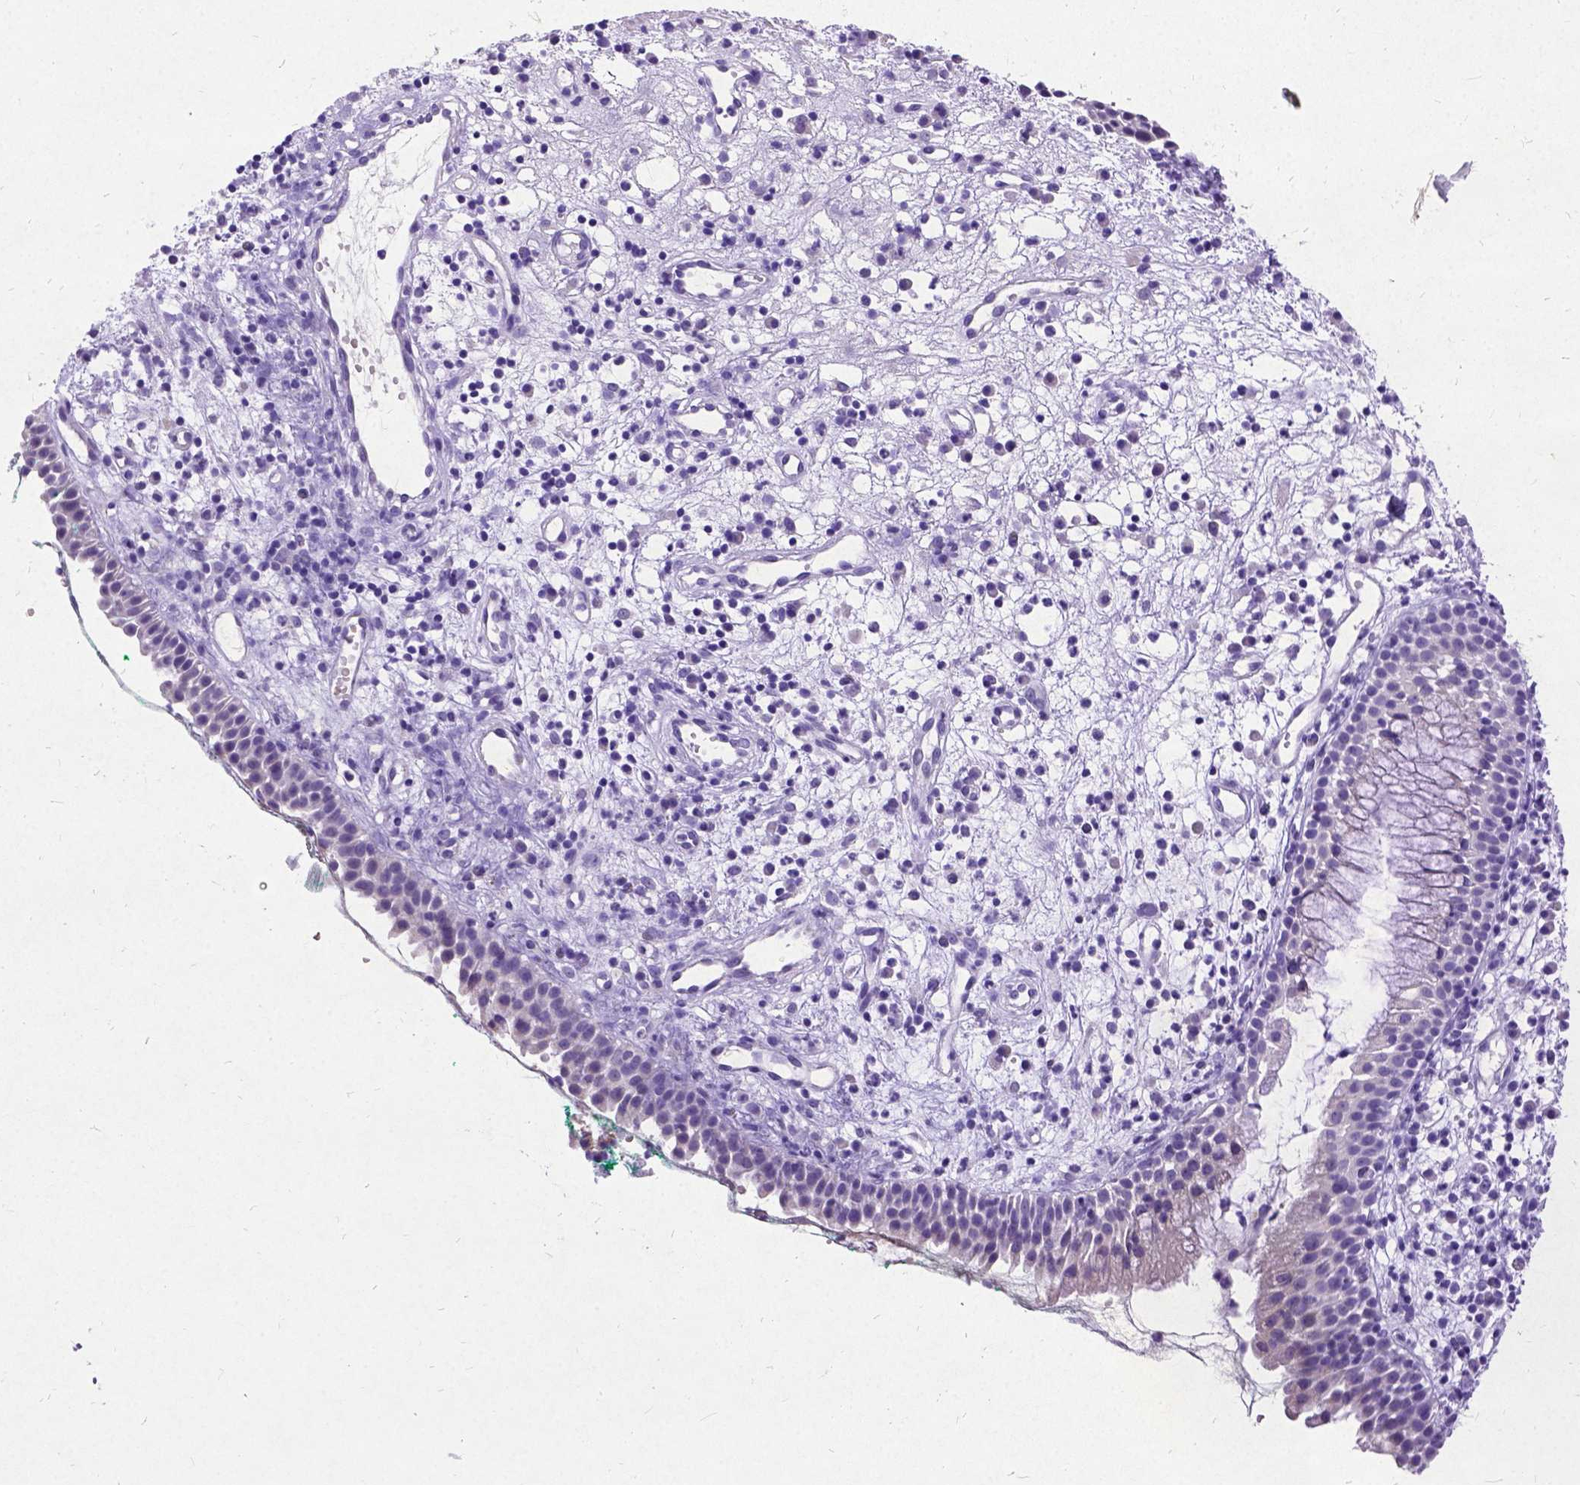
{"staining": {"intensity": "weak", "quantity": "<25%", "location": "cytoplasmic/membranous"}, "tissue": "nasopharynx", "cell_type": "Respiratory epithelial cells", "image_type": "normal", "snomed": [{"axis": "morphology", "description": "Normal tissue, NOS"}, {"axis": "morphology", "description": "Basal cell carcinoma"}, {"axis": "topography", "description": "Cartilage tissue"}, {"axis": "topography", "description": "Nasopharynx"}, {"axis": "topography", "description": "Oral tissue"}], "caption": "IHC photomicrograph of unremarkable nasopharynx: nasopharynx stained with DAB exhibits no significant protein positivity in respiratory epithelial cells.", "gene": "NEUROD4", "patient": {"sex": "female", "age": 77}}